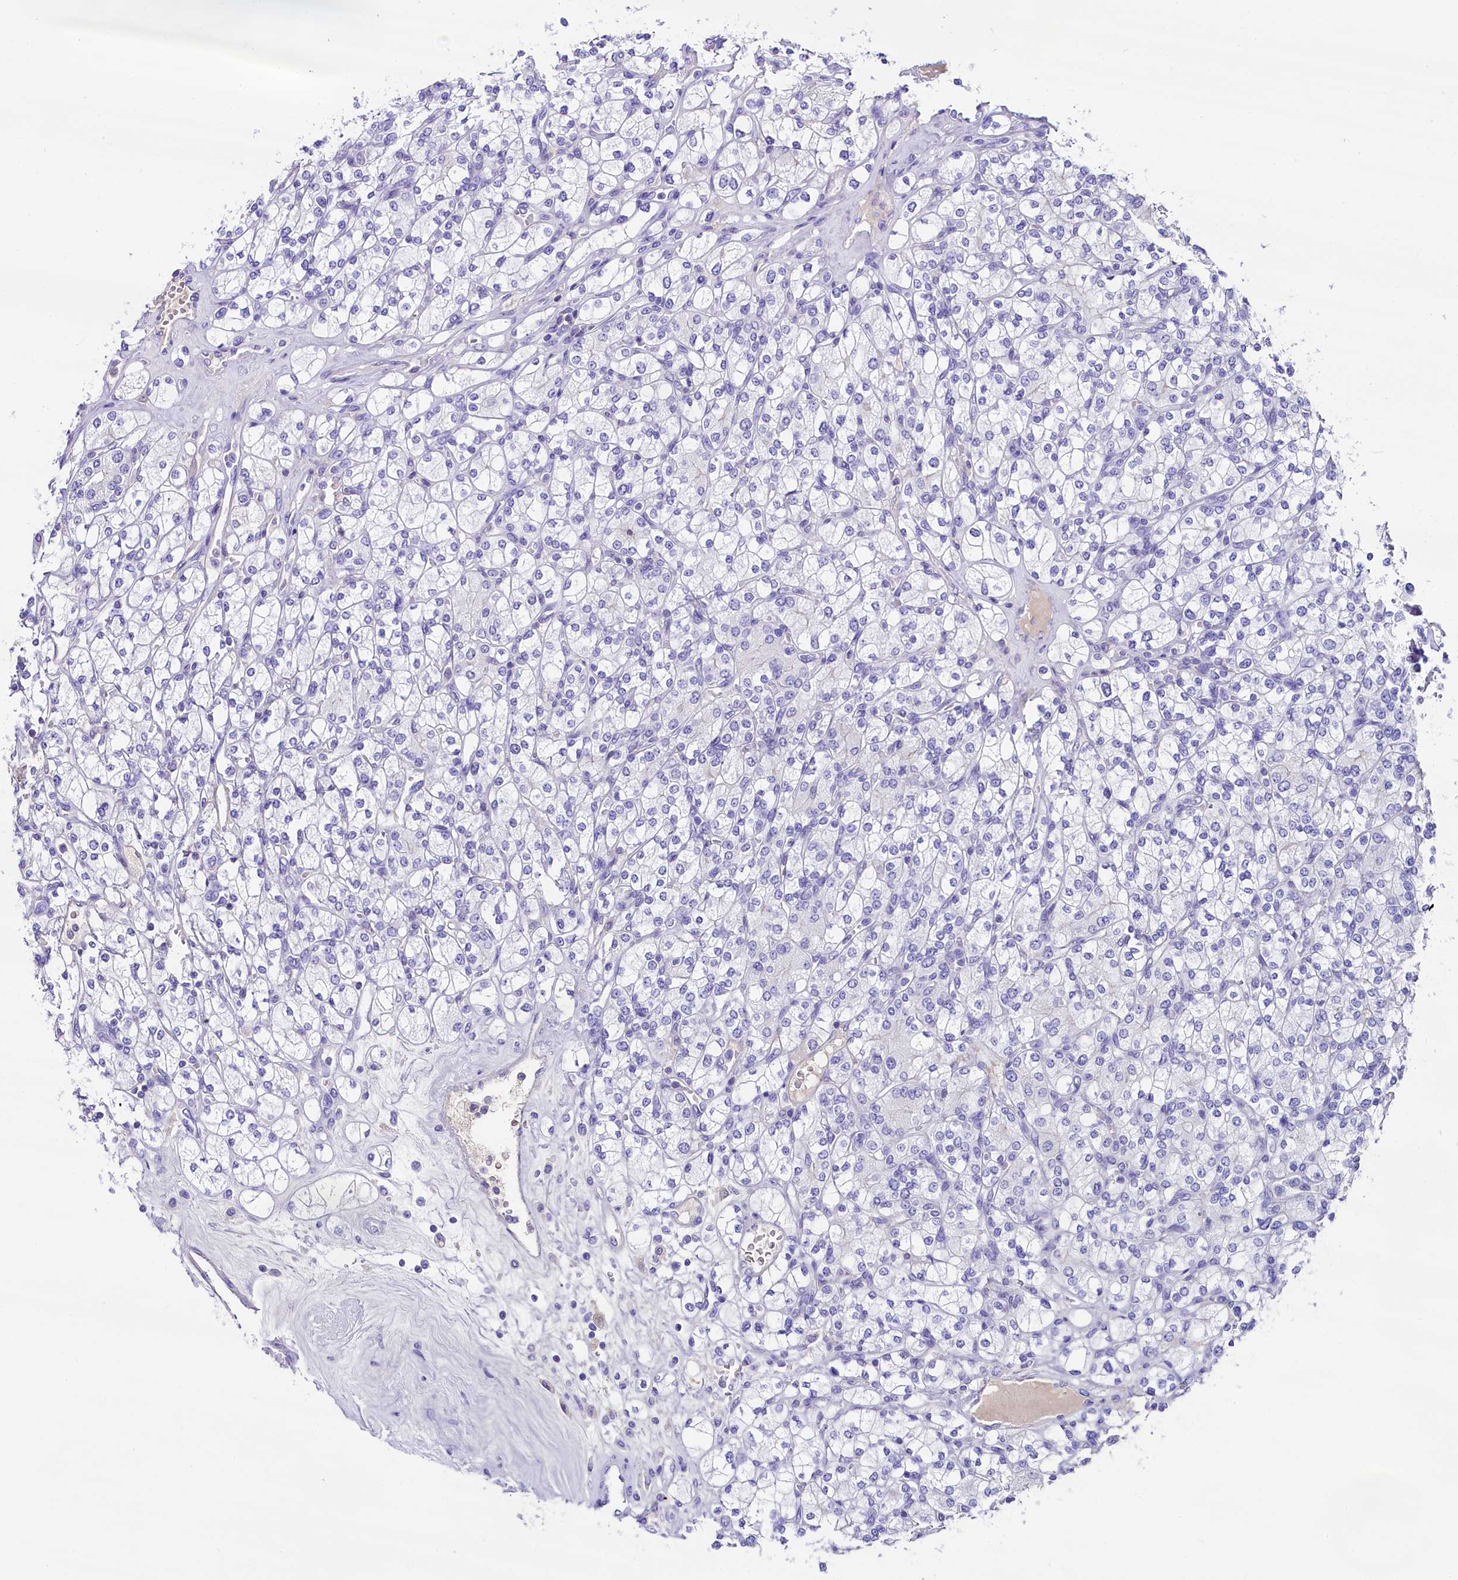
{"staining": {"intensity": "negative", "quantity": "none", "location": "none"}, "tissue": "renal cancer", "cell_type": "Tumor cells", "image_type": "cancer", "snomed": [{"axis": "morphology", "description": "Adenocarcinoma, NOS"}, {"axis": "topography", "description": "Kidney"}], "caption": "DAB immunohistochemical staining of human renal adenocarcinoma shows no significant expression in tumor cells.", "gene": "SKIDA1", "patient": {"sex": "male", "age": 77}}